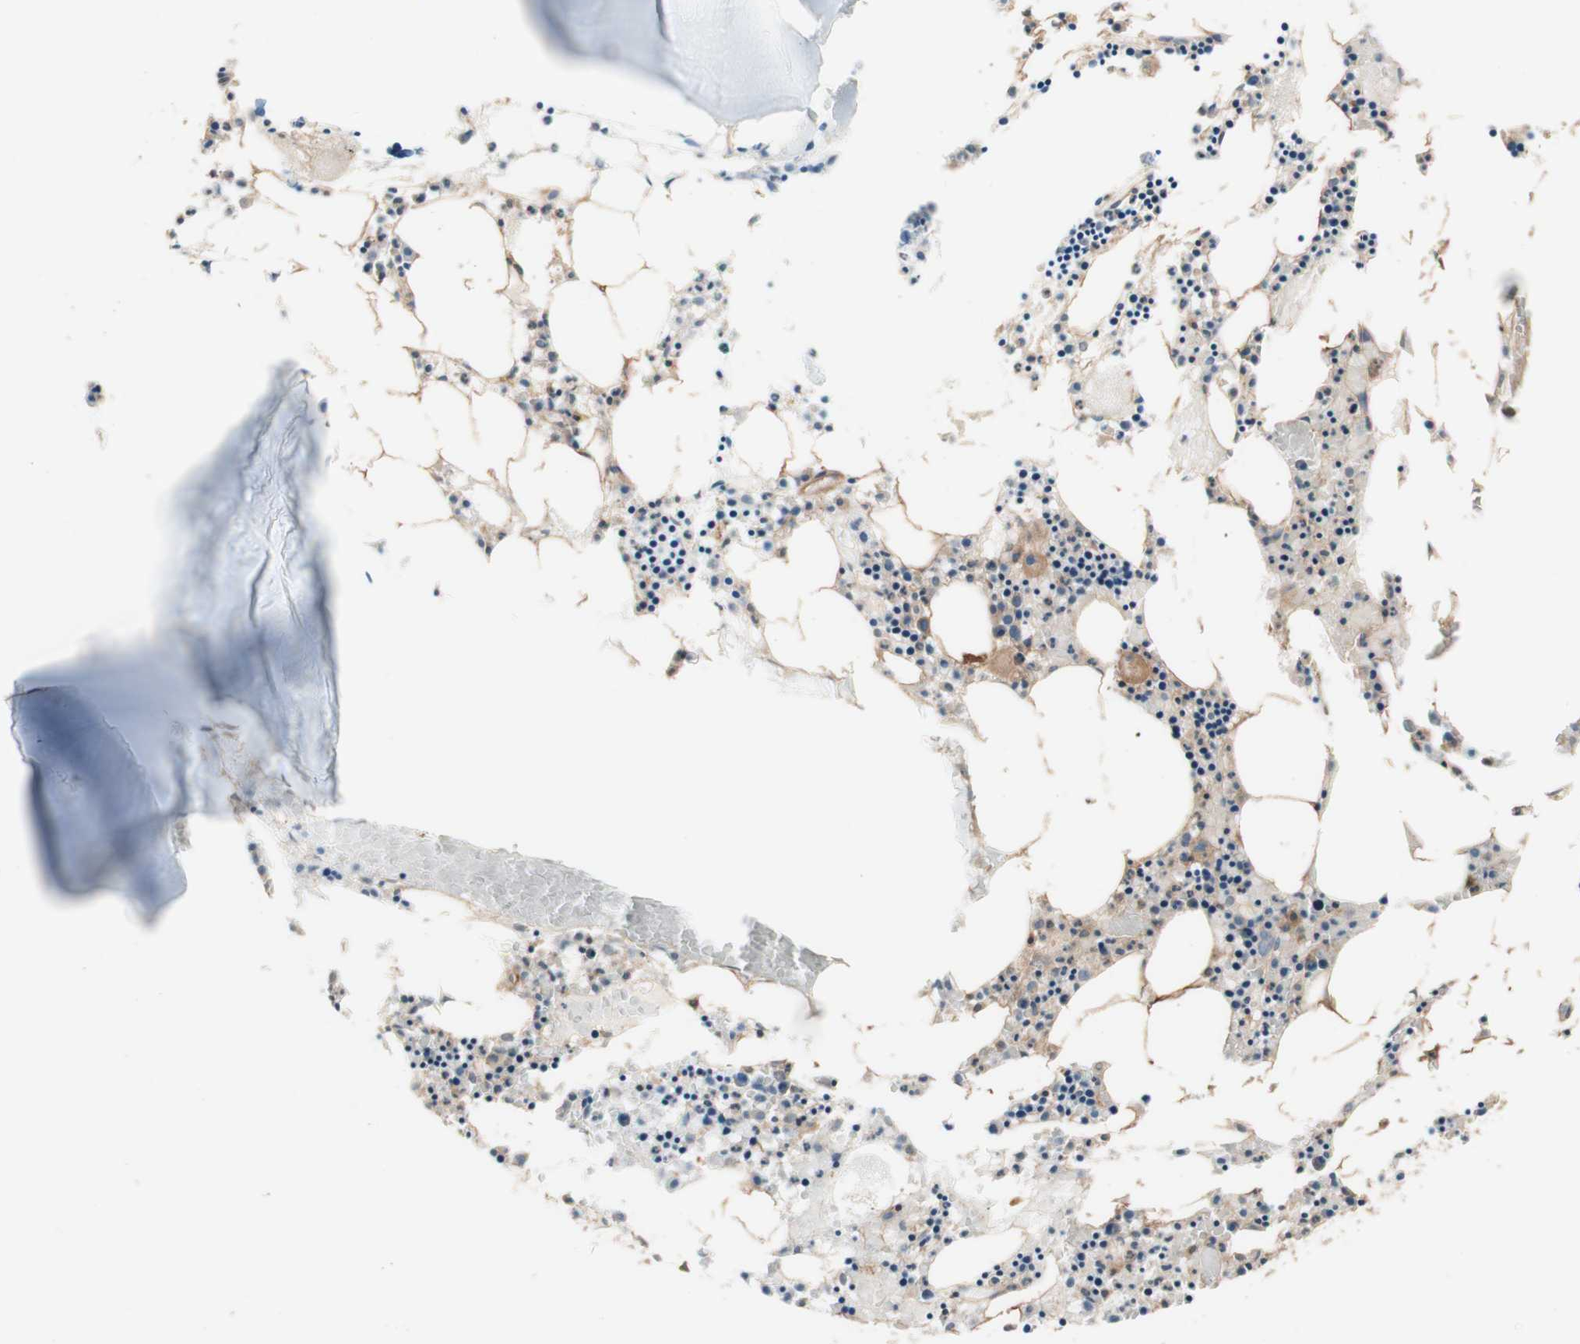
{"staining": {"intensity": "moderate", "quantity": "25%-75%", "location": "cytoplasmic/membranous,nuclear"}, "tissue": "bone marrow", "cell_type": "Hematopoietic cells", "image_type": "normal", "snomed": [{"axis": "morphology", "description": "Normal tissue, NOS"}, {"axis": "morphology", "description": "Inflammation, NOS"}, {"axis": "topography", "description": "Bone marrow"}], "caption": "Hematopoietic cells exhibit medium levels of moderate cytoplasmic/membranous,nuclear expression in approximately 25%-75% of cells in benign human bone marrow. The staining was performed using DAB (3,3'-diaminobenzidine) to visualize the protein expression in brown, while the nuclei were stained in blue with hematoxylin (Magnification: 20x).", "gene": "YWHAB", "patient": {"sex": "male", "age": 14}}